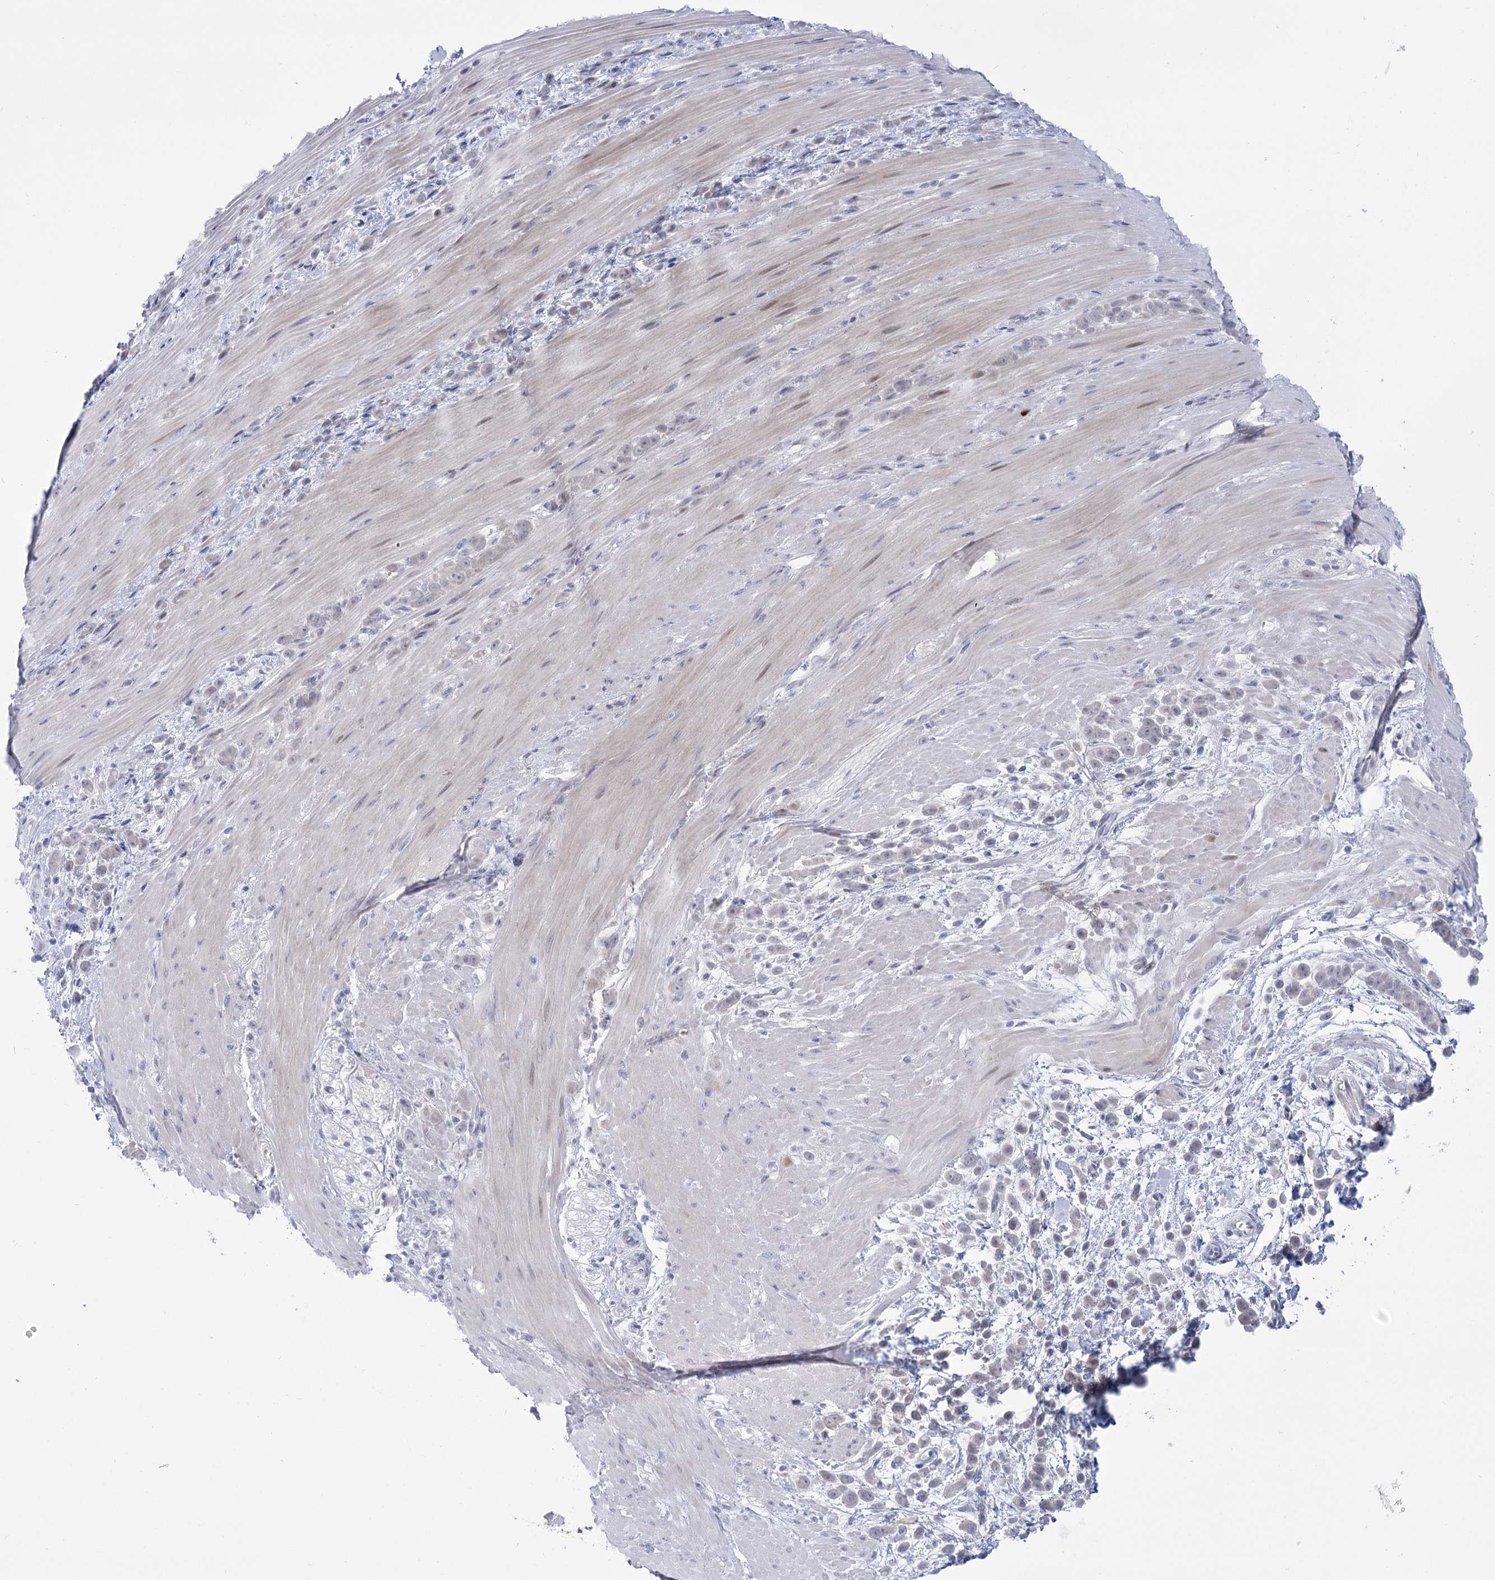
{"staining": {"intensity": "negative", "quantity": "none", "location": "none"}, "tissue": "pancreatic cancer", "cell_type": "Tumor cells", "image_type": "cancer", "snomed": [{"axis": "morphology", "description": "Normal tissue, NOS"}, {"axis": "morphology", "description": "Adenocarcinoma, NOS"}, {"axis": "topography", "description": "Pancreas"}], "caption": "Immunohistochemical staining of human pancreatic adenocarcinoma exhibits no significant positivity in tumor cells. (DAB (3,3'-diaminobenzidine) IHC, high magnification).", "gene": "BEND7", "patient": {"sex": "female", "age": 64}}